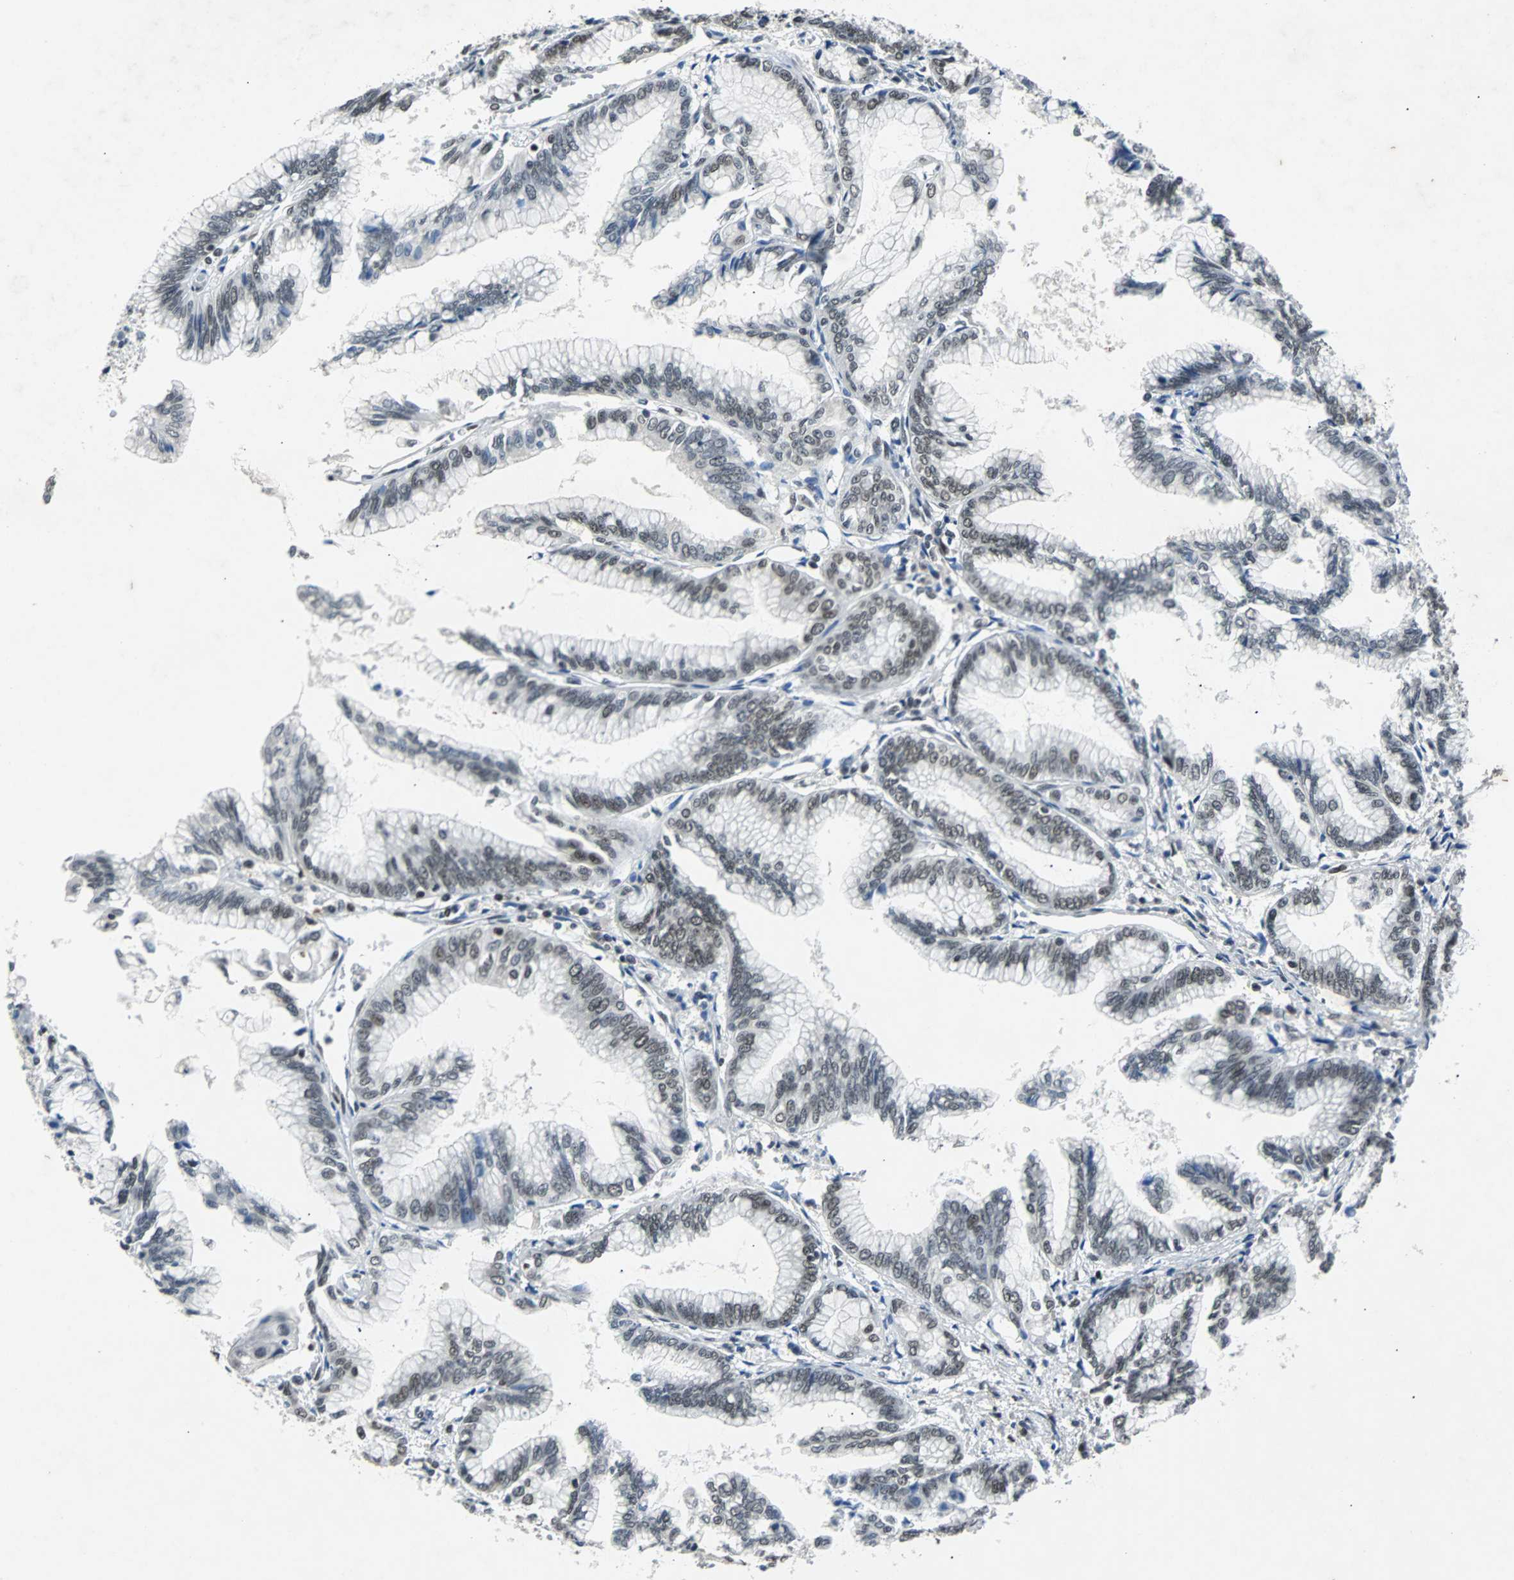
{"staining": {"intensity": "moderate", "quantity": ">75%", "location": "nuclear"}, "tissue": "pancreatic cancer", "cell_type": "Tumor cells", "image_type": "cancer", "snomed": [{"axis": "morphology", "description": "Adenocarcinoma, NOS"}, {"axis": "topography", "description": "Pancreas"}], "caption": "Pancreatic cancer was stained to show a protein in brown. There is medium levels of moderate nuclear staining in about >75% of tumor cells.", "gene": "GATAD2A", "patient": {"sex": "female", "age": 64}}